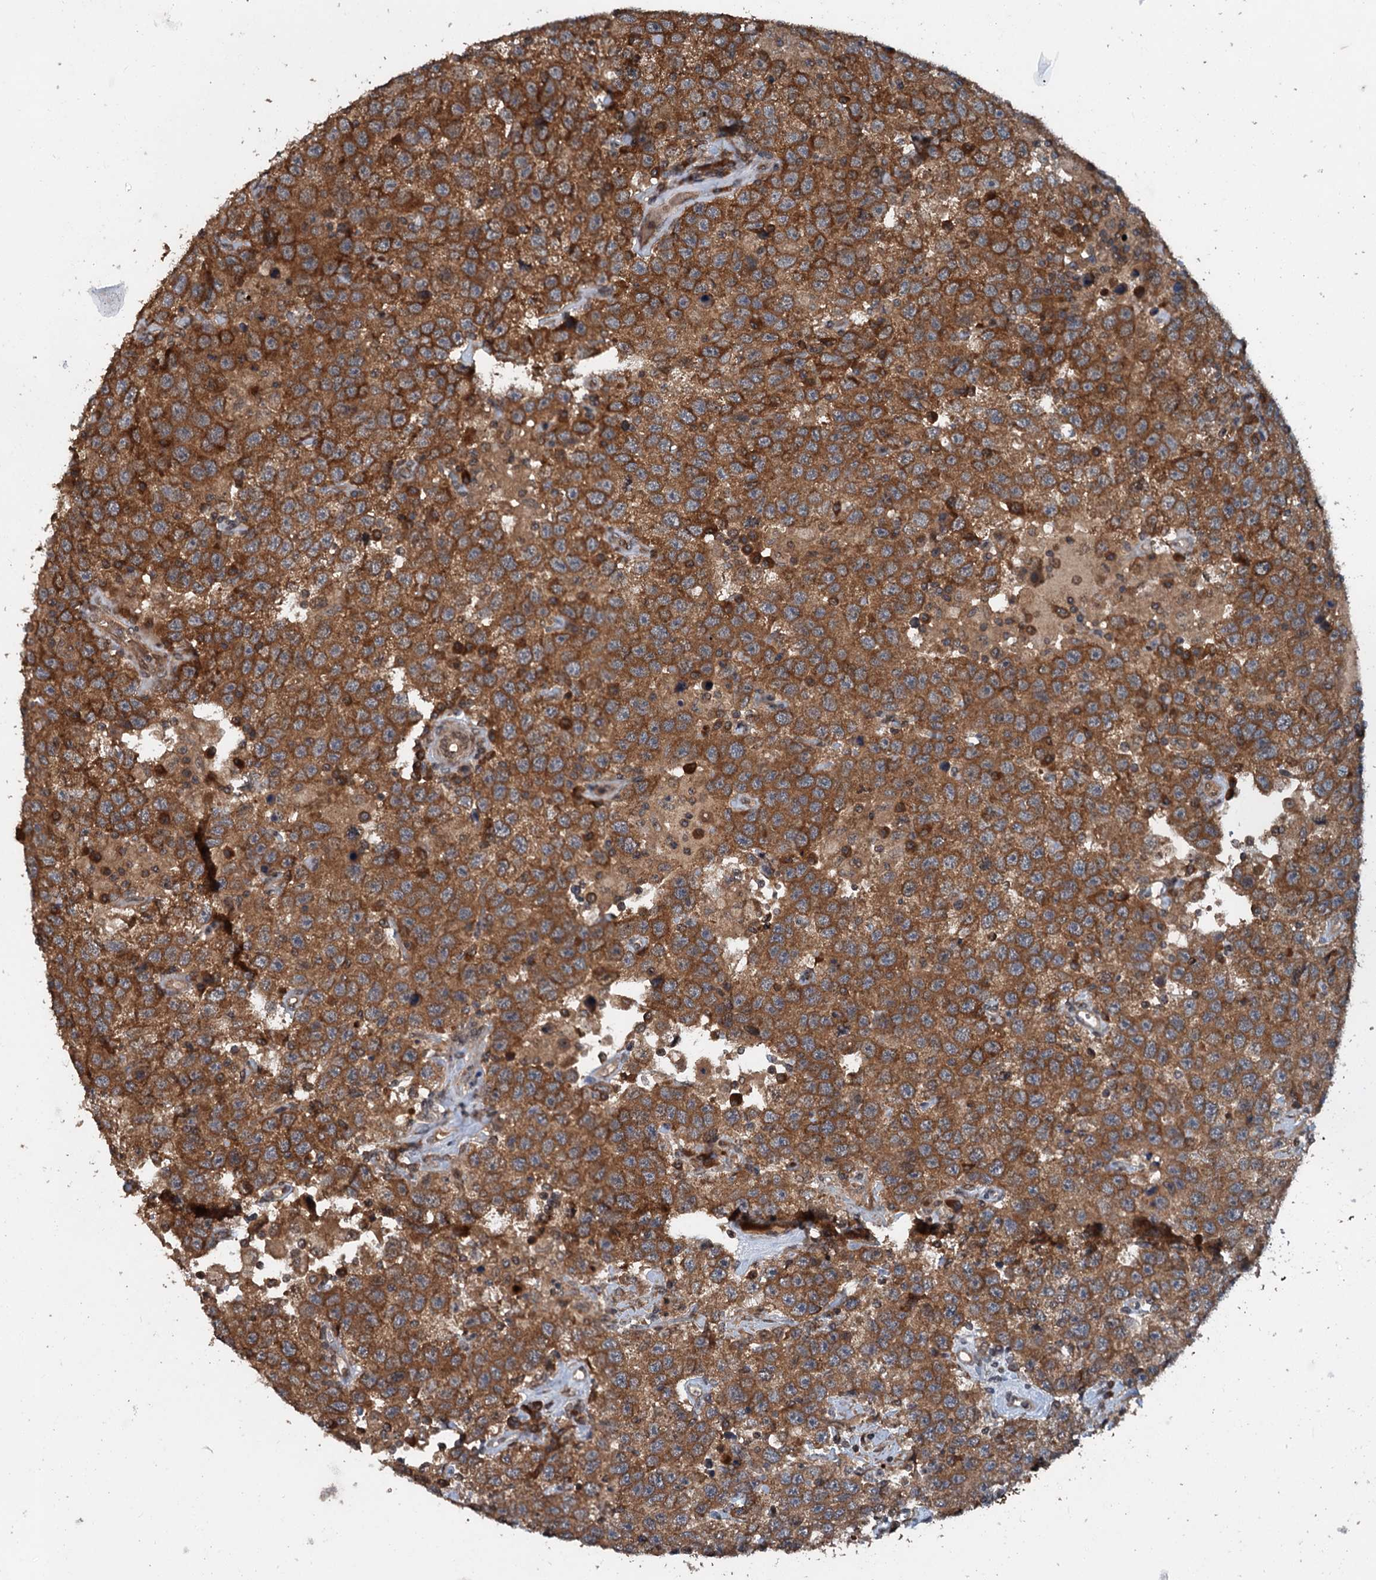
{"staining": {"intensity": "strong", "quantity": ">75%", "location": "cytoplasmic/membranous"}, "tissue": "testis cancer", "cell_type": "Tumor cells", "image_type": "cancer", "snomed": [{"axis": "morphology", "description": "Seminoma, NOS"}, {"axis": "topography", "description": "Testis"}], "caption": "Protein expression analysis of testis cancer displays strong cytoplasmic/membranous staining in about >75% of tumor cells.", "gene": "N4BP2L2", "patient": {"sex": "male", "age": 41}}